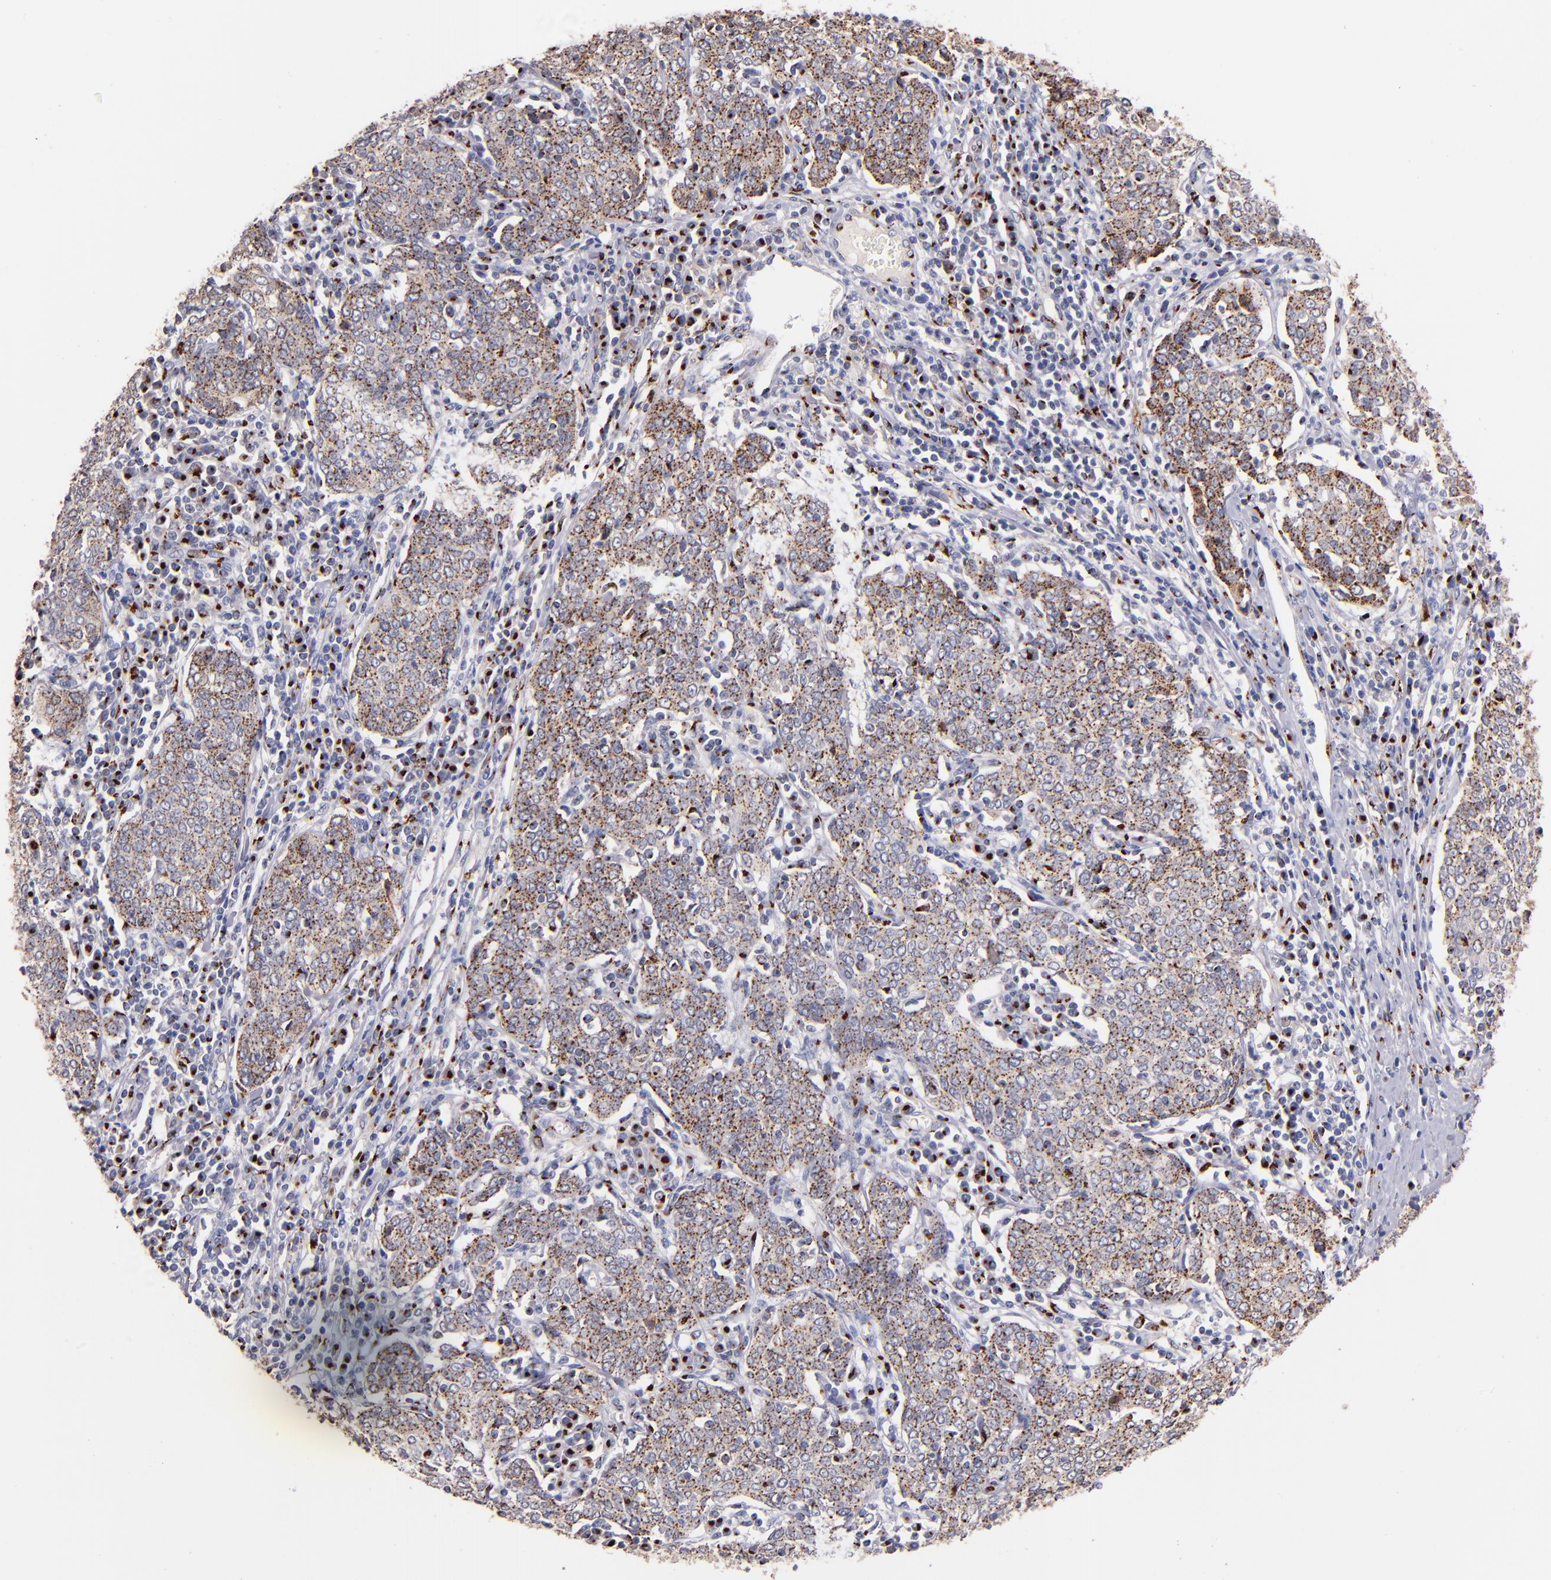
{"staining": {"intensity": "moderate", "quantity": ">75%", "location": "cytoplasmic/membranous"}, "tissue": "cervical cancer", "cell_type": "Tumor cells", "image_type": "cancer", "snomed": [{"axis": "morphology", "description": "Squamous cell carcinoma, NOS"}, {"axis": "topography", "description": "Cervix"}], "caption": "Moderate cytoplasmic/membranous expression is seen in approximately >75% of tumor cells in cervical squamous cell carcinoma.", "gene": "GOLIM4", "patient": {"sex": "female", "age": 40}}